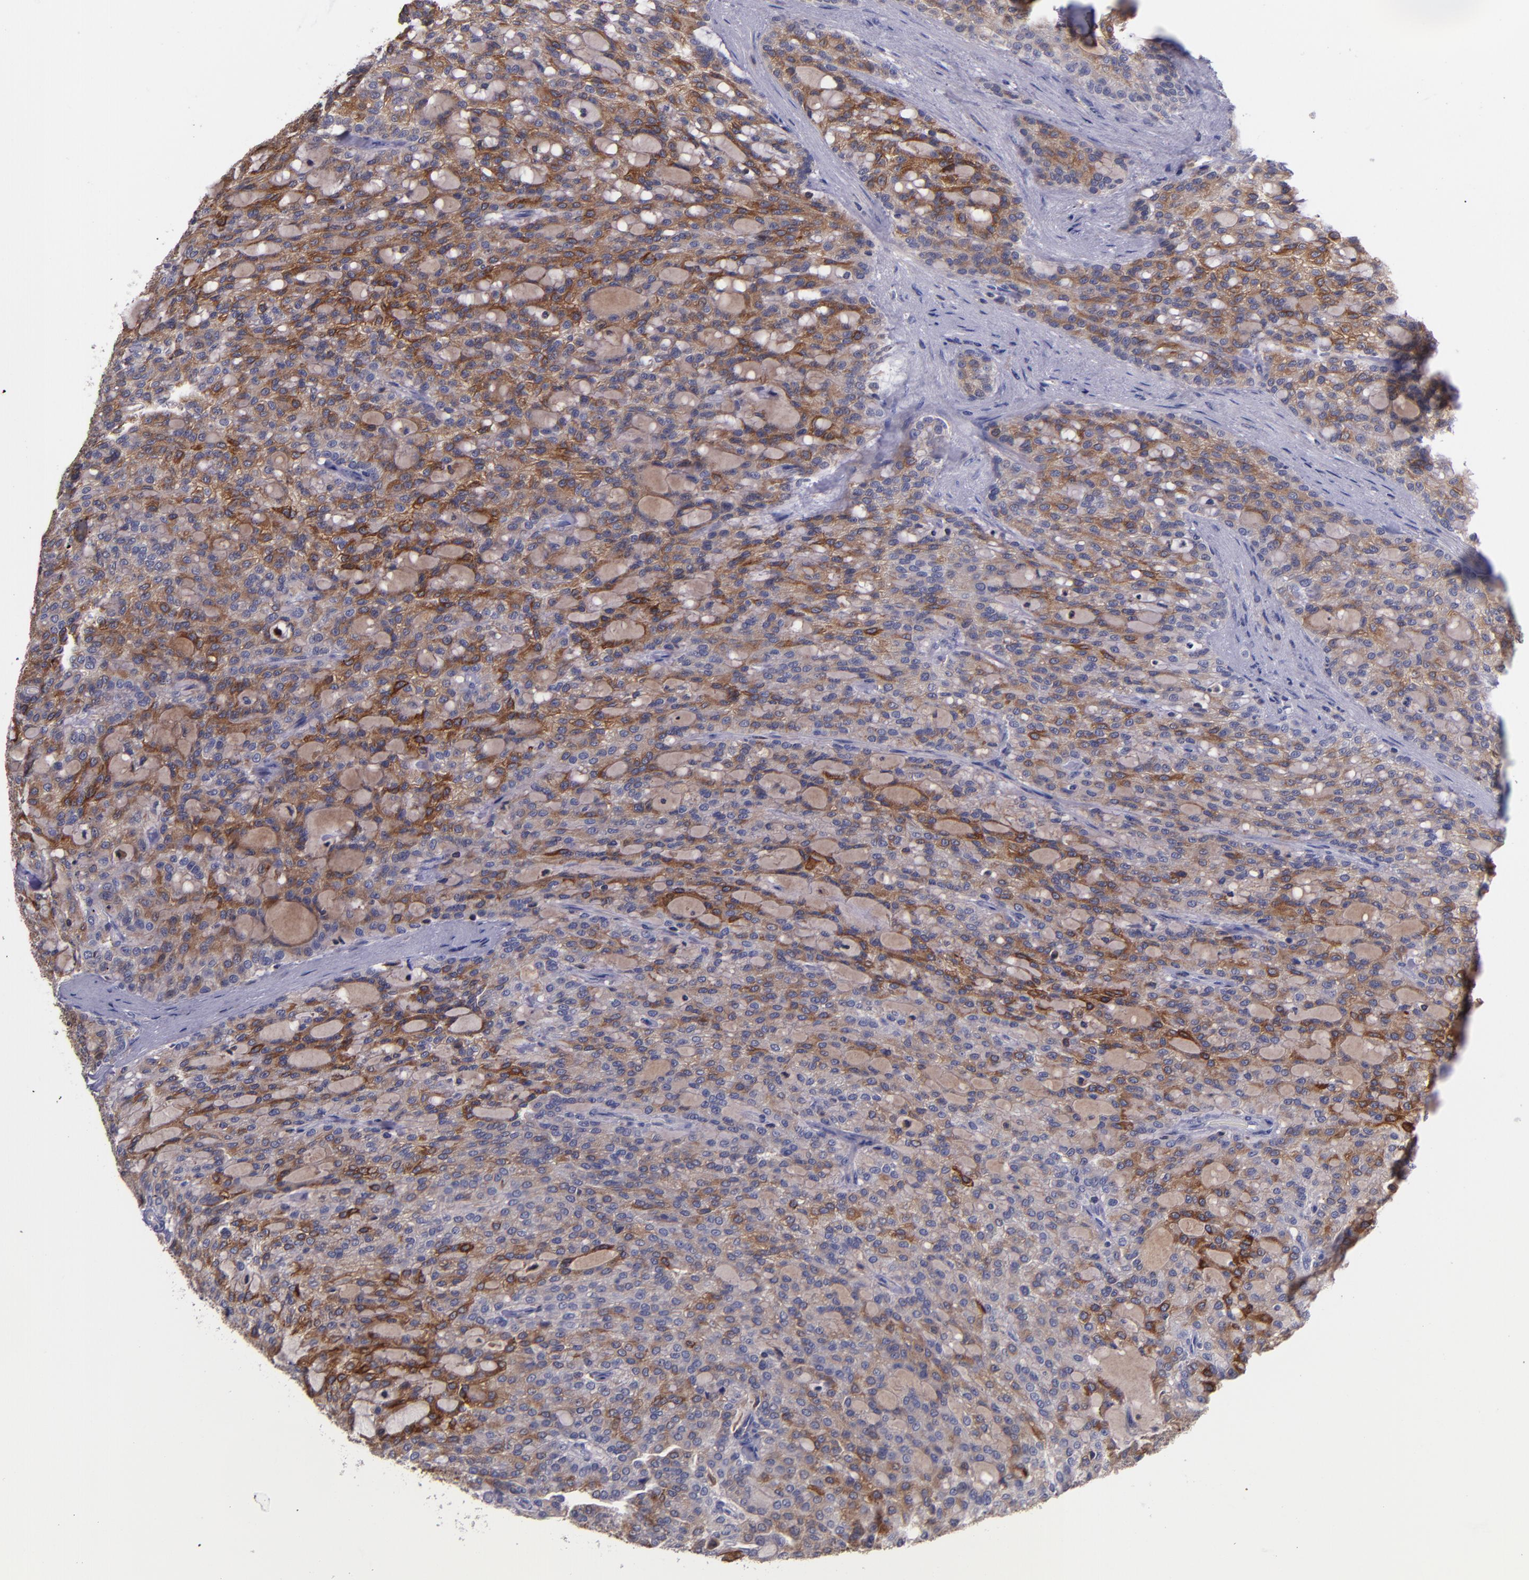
{"staining": {"intensity": "moderate", "quantity": ">75%", "location": "cytoplasmic/membranous"}, "tissue": "renal cancer", "cell_type": "Tumor cells", "image_type": "cancer", "snomed": [{"axis": "morphology", "description": "Adenocarcinoma, NOS"}, {"axis": "topography", "description": "Kidney"}], "caption": "IHC histopathology image of renal cancer (adenocarcinoma) stained for a protein (brown), which demonstrates medium levels of moderate cytoplasmic/membranous positivity in approximately >75% of tumor cells.", "gene": "RBP4", "patient": {"sex": "male", "age": 63}}